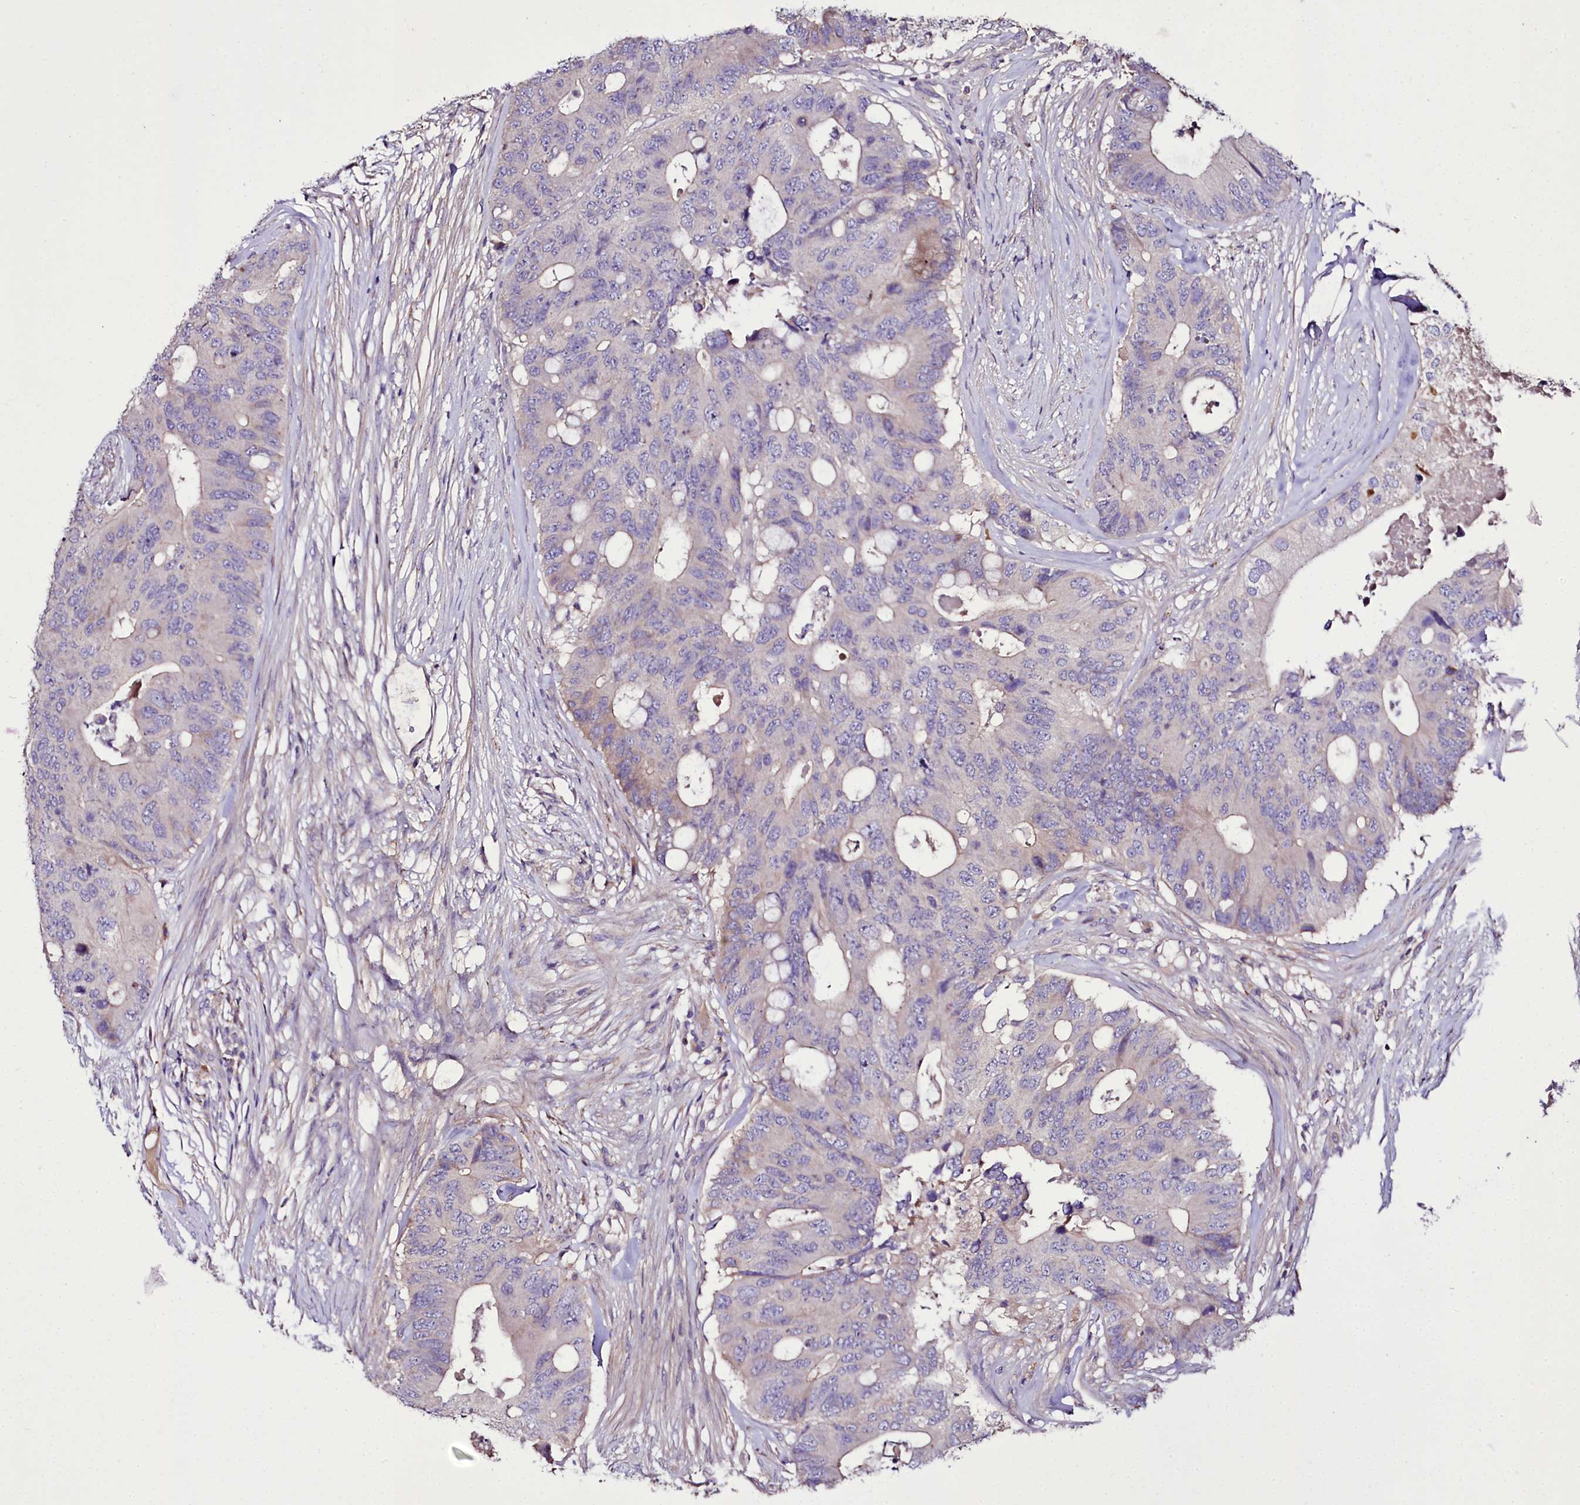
{"staining": {"intensity": "negative", "quantity": "none", "location": "none"}, "tissue": "colorectal cancer", "cell_type": "Tumor cells", "image_type": "cancer", "snomed": [{"axis": "morphology", "description": "Adenocarcinoma, NOS"}, {"axis": "topography", "description": "Colon"}], "caption": "This is an immunohistochemistry (IHC) micrograph of colorectal cancer. There is no expression in tumor cells.", "gene": "PPP1R32", "patient": {"sex": "male", "age": 71}}